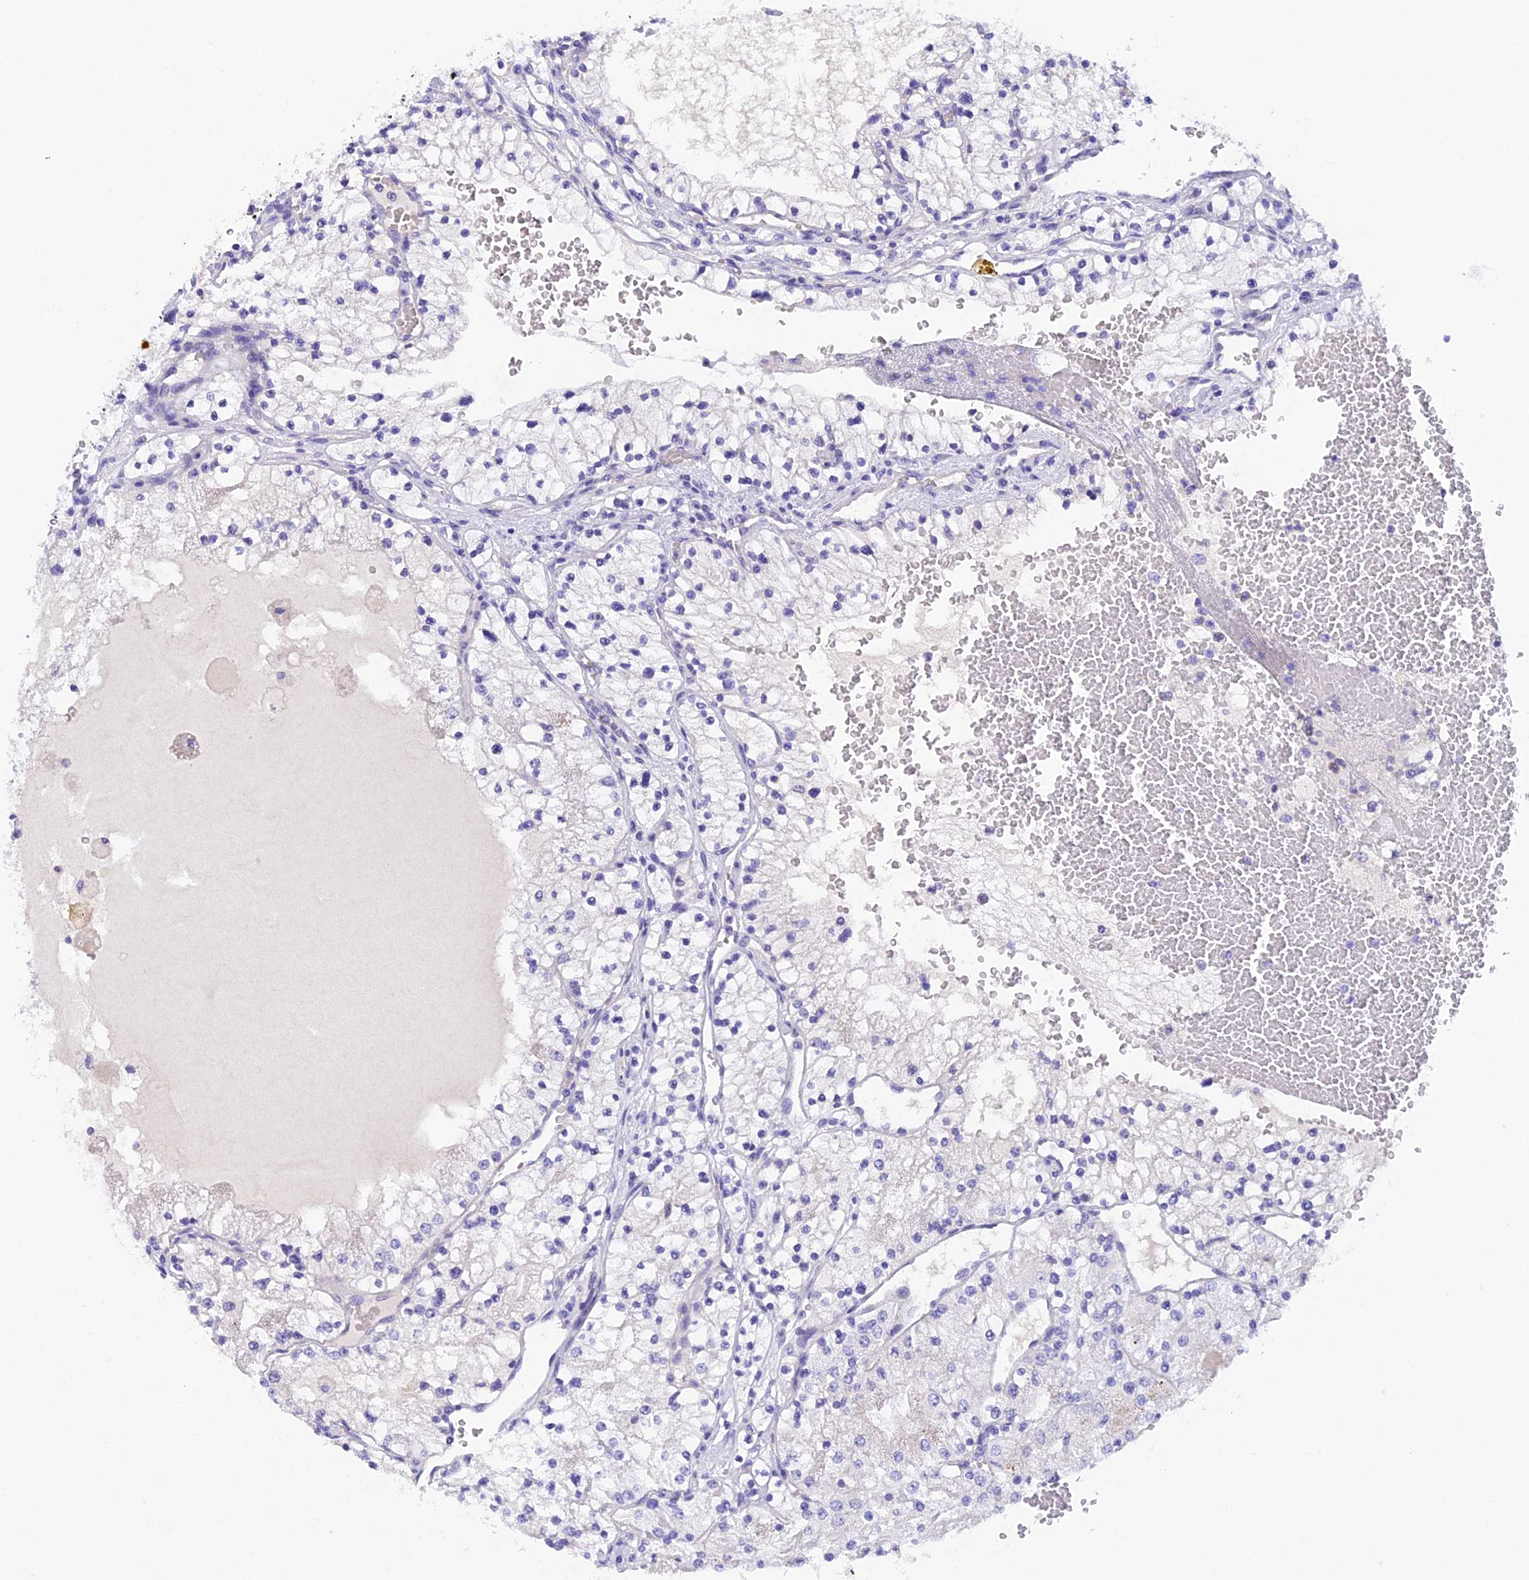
{"staining": {"intensity": "negative", "quantity": "none", "location": "none"}, "tissue": "renal cancer", "cell_type": "Tumor cells", "image_type": "cancer", "snomed": [{"axis": "morphology", "description": "Normal tissue, NOS"}, {"axis": "morphology", "description": "Adenocarcinoma, NOS"}, {"axis": "topography", "description": "Kidney"}], "caption": "A high-resolution image shows immunohistochemistry (IHC) staining of renal cancer (adenocarcinoma), which shows no significant staining in tumor cells.", "gene": "C17orf67", "patient": {"sex": "male", "age": 68}}